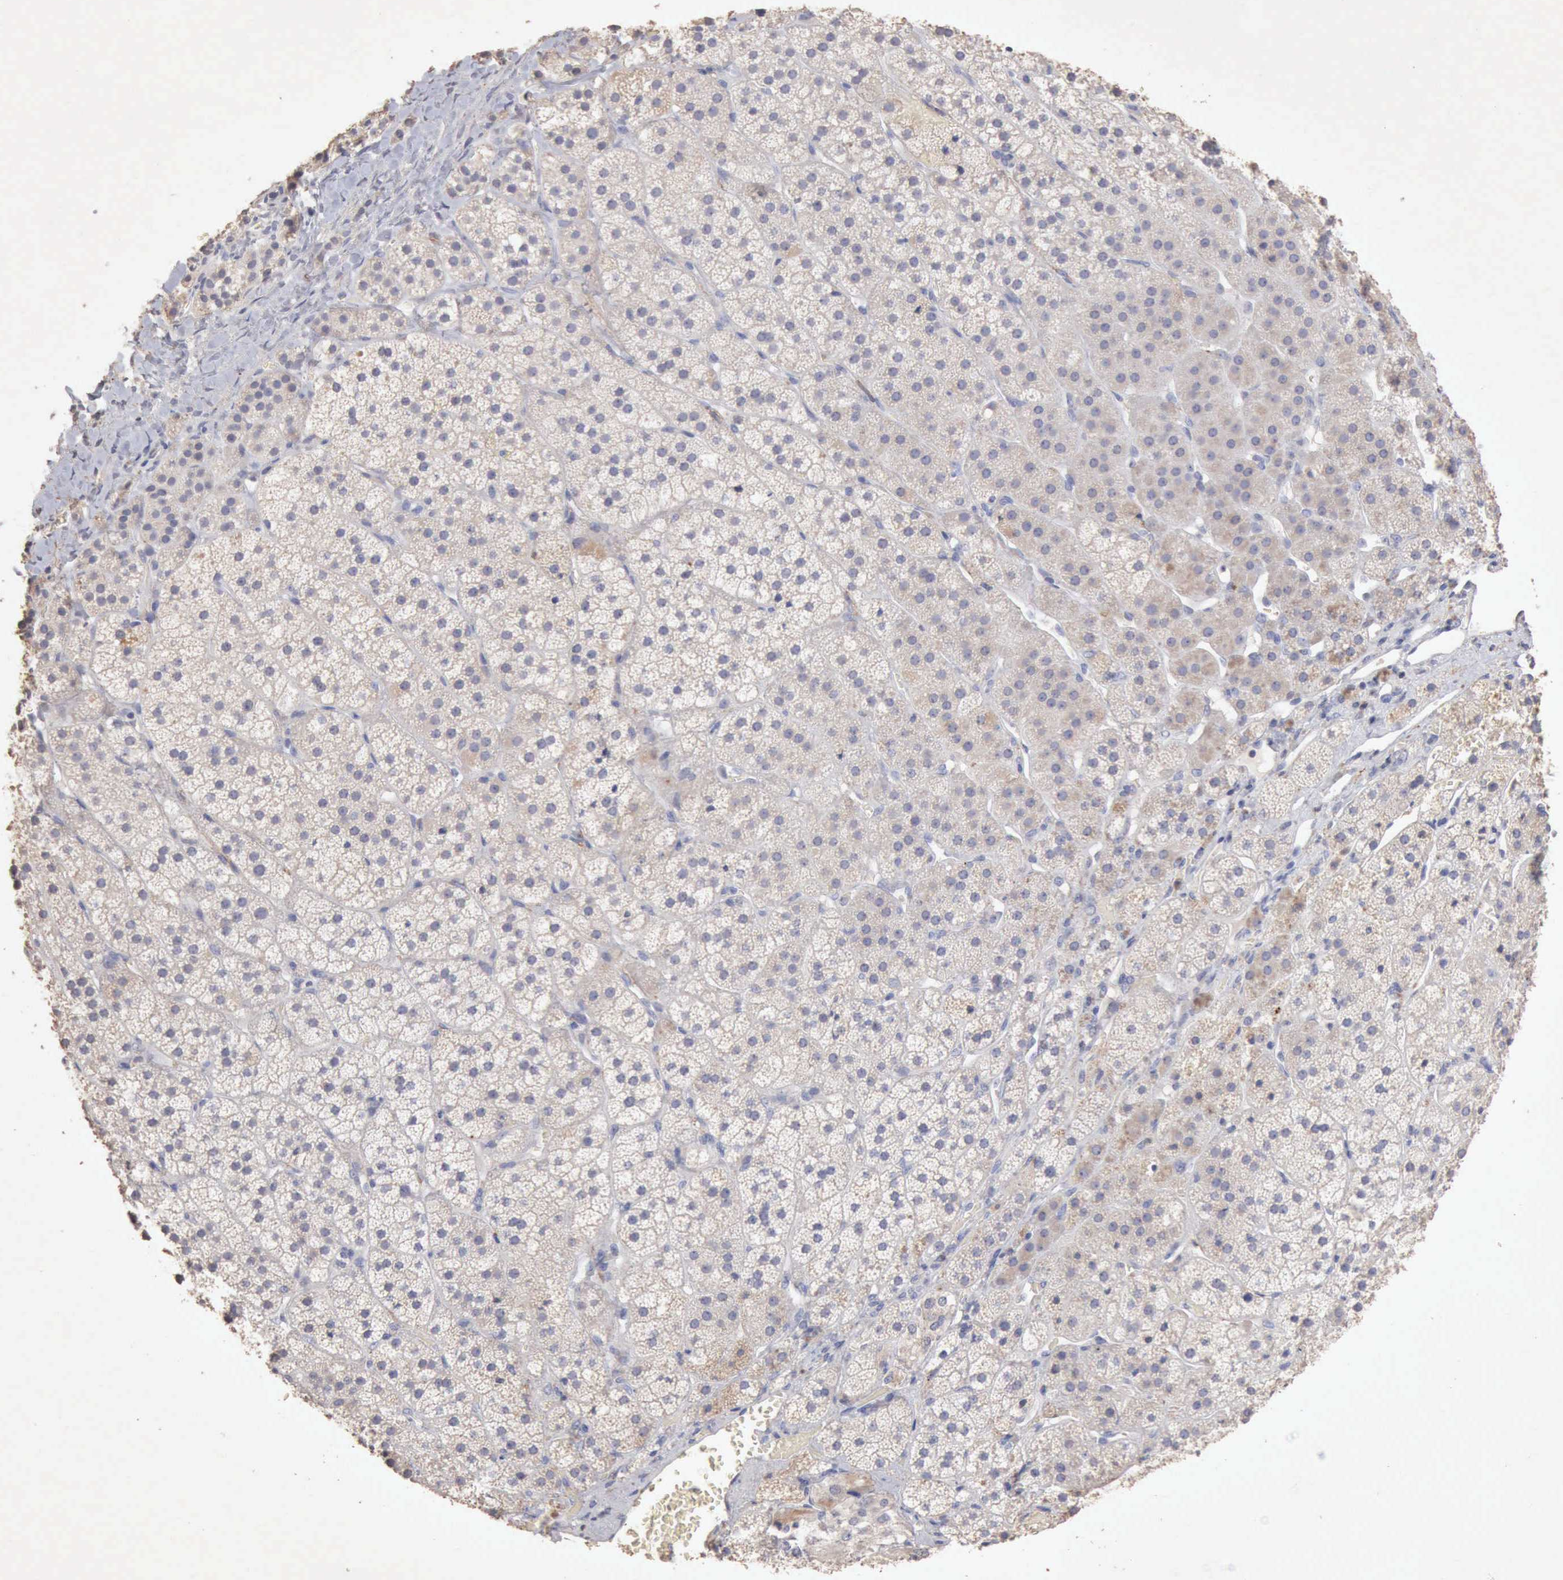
{"staining": {"intensity": "negative", "quantity": "none", "location": "none"}, "tissue": "adrenal gland", "cell_type": "Glandular cells", "image_type": "normal", "snomed": [{"axis": "morphology", "description": "Normal tissue, NOS"}, {"axis": "topography", "description": "Adrenal gland"}], "caption": "An immunohistochemistry (IHC) micrograph of normal adrenal gland is shown. There is no staining in glandular cells of adrenal gland.", "gene": "KRT6B", "patient": {"sex": "female", "age": 44}}